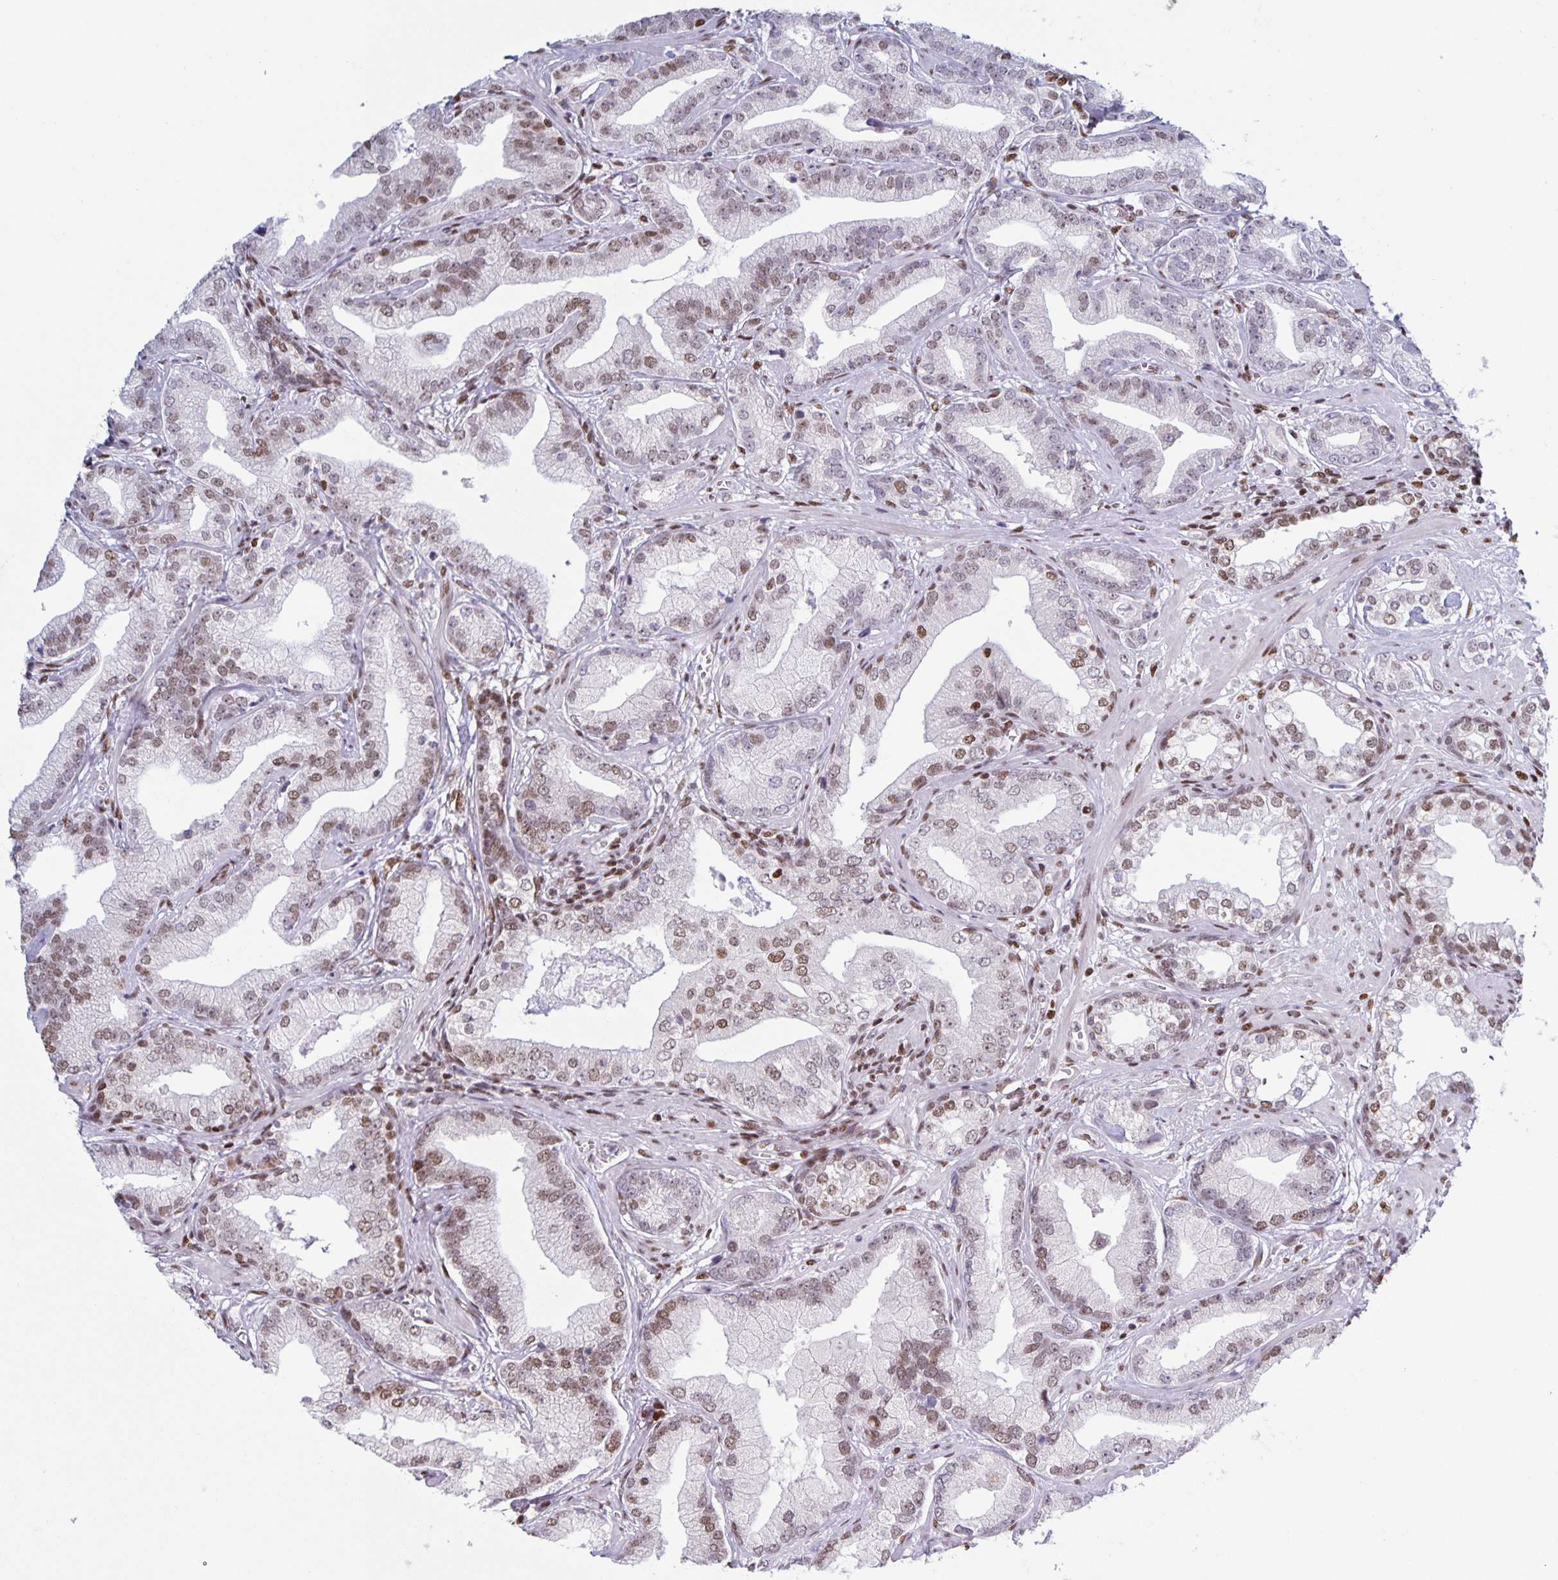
{"staining": {"intensity": "weak", "quantity": "25%-75%", "location": "nuclear"}, "tissue": "prostate cancer", "cell_type": "Tumor cells", "image_type": "cancer", "snomed": [{"axis": "morphology", "description": "Adenocarcinoma, Low grade"}, {"axis": "topography", "description": "Prostate"}], "caption": "Weak nuclear expression for a protein is appreciated in about 25%-75% of tumor cells of low-grade adenocarcinoma (prostate) using immunohistochemistry.", "gene": "JUND", "patient": {"sex": "male", "age": 62}}